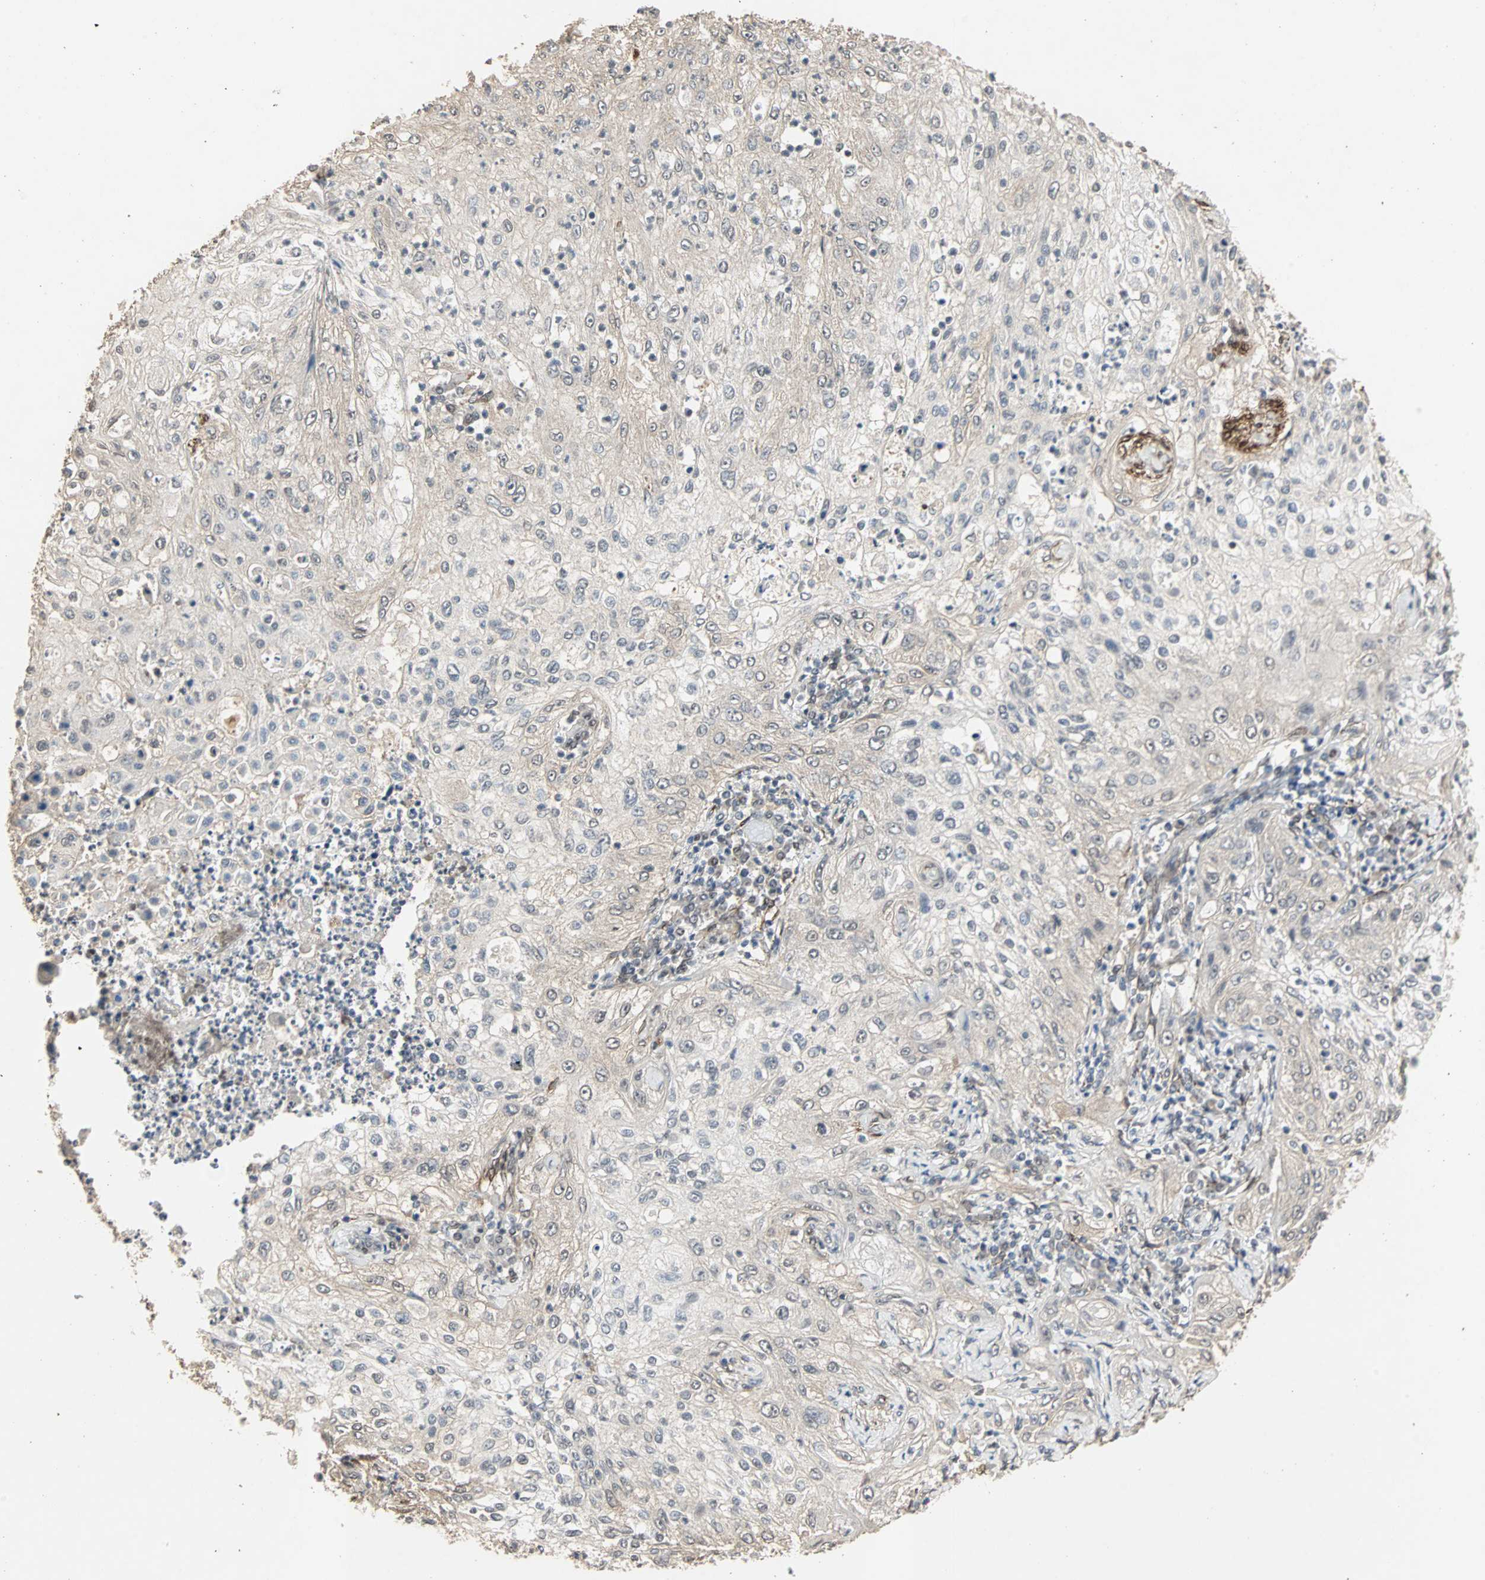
{"staining": {"intensity": "negative", "quantity": "none", "location": "none"}, "tissue": "lung cancer", "cell_type": "Tumor cells", "image_type": "cancer", "snomed": [{"axis": "morphology", "description": "Inflammation, NOS"}, {"axis": "morphology", "description": "Squamous cell carcinoma, NOS"}, {"axis": "topography", "description": "Lymph node"}, {"axis": "topography", "description": "Soft tissue"}, {"axis": "topography", "description": "Lung"}], "caption": "Micrograph shows no protein positivity in tumor cells of lung cancer tissue. Nuclei are stained in blue.", "gene": "TRPV4", "patient": {"sex": "male", "age": 66}}